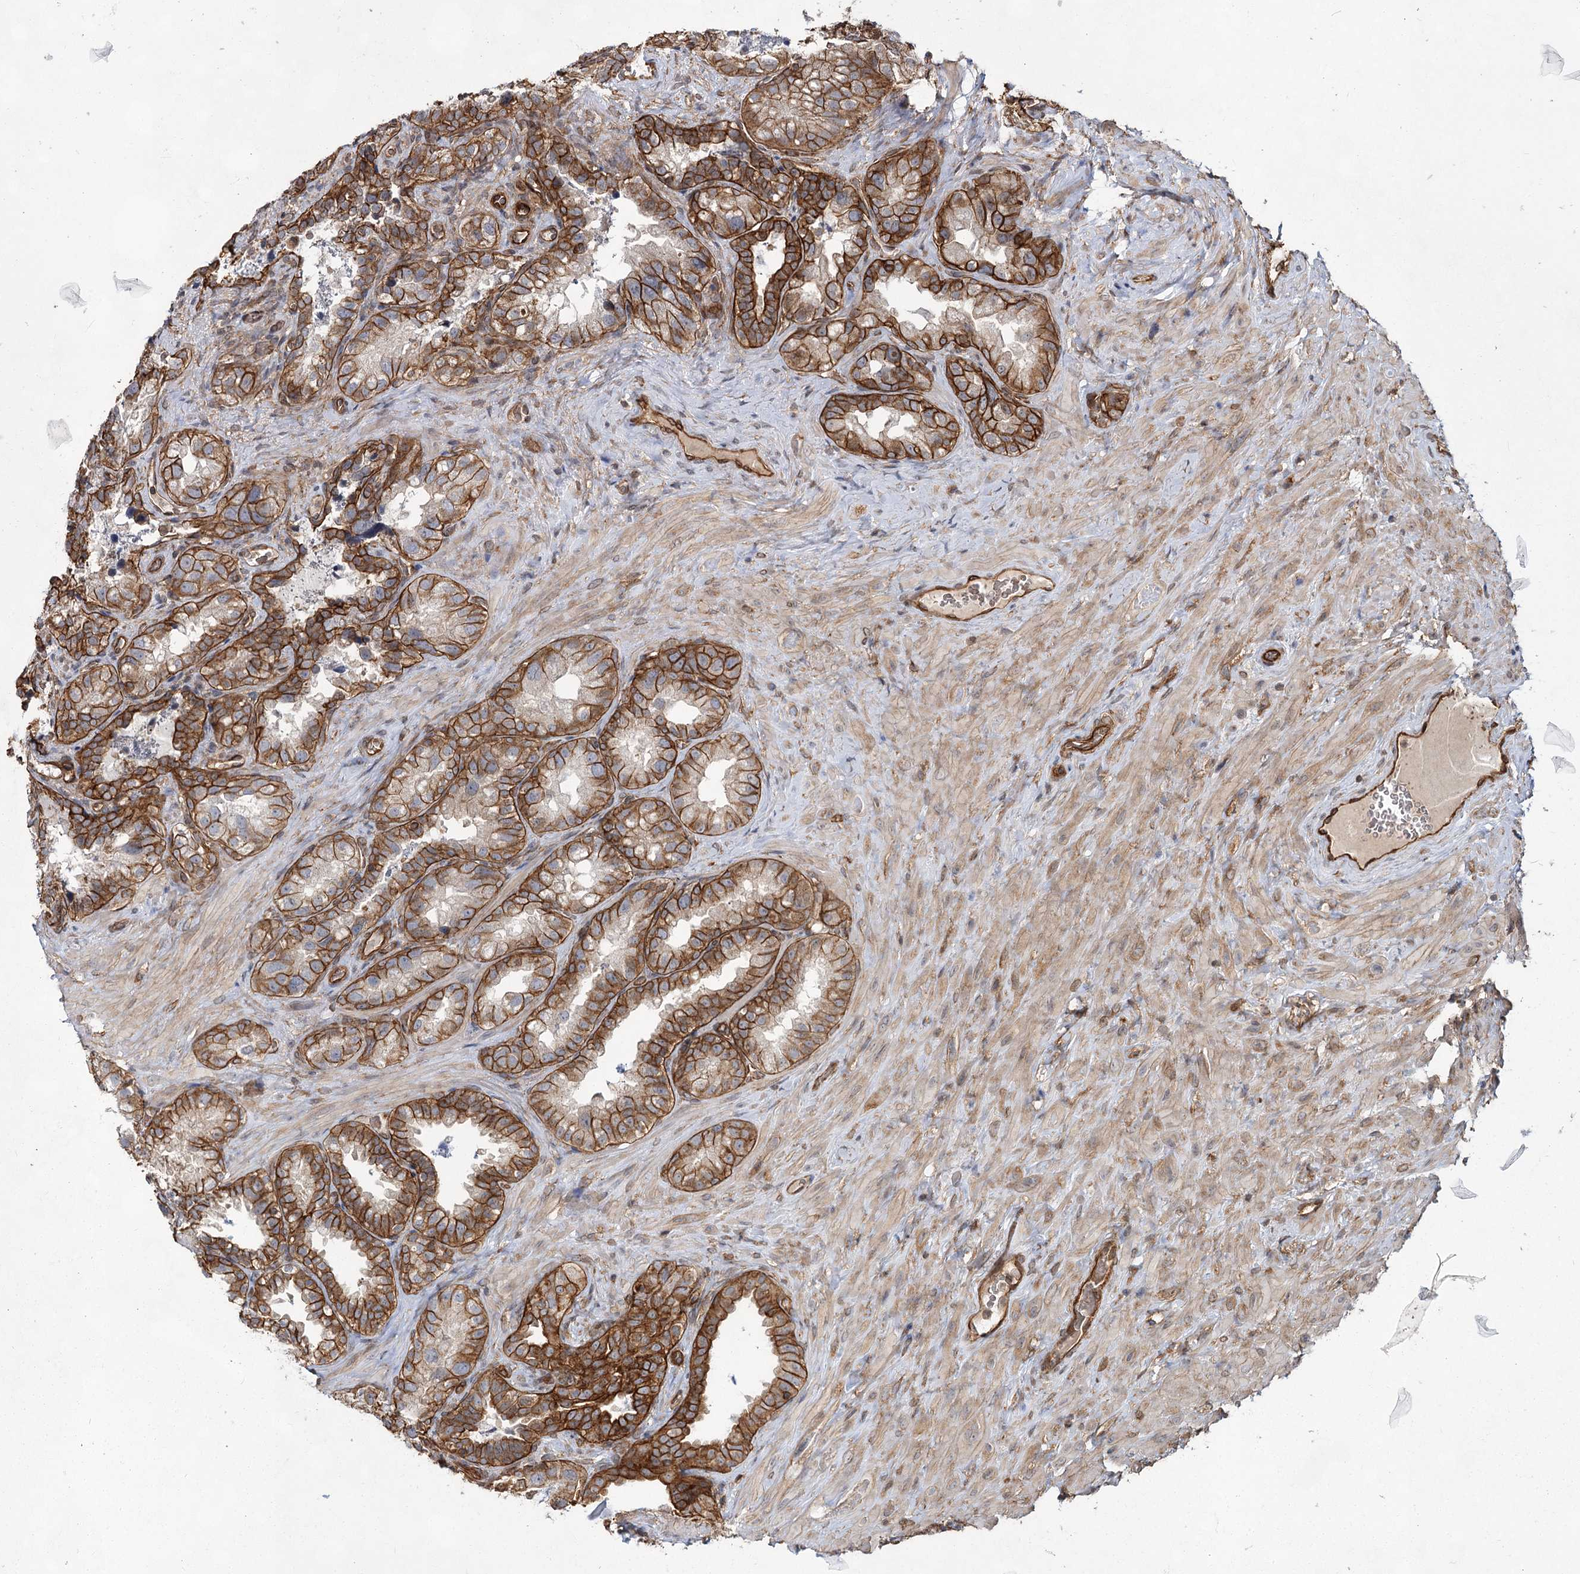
{"staining": {"intensity": "strong", "quantity": ">75%", "location": "cytoplasmic/membranous"}, "tissue": "seminal vesicle", "cell_type": "Glandular cells", "image_type": "normal", "snomed": [{"axis": "morphology", "description": "Normal tissue, NOS"}, {"axis": "topography", "description": "Seminal veicle"}, {"axis": "topography", "description": "Peripheral nerve tissue"}], "caption": "The micrograph exhibits staining of unremarkable seminal vesicle, revealing strong cytoplasmic/membranous protein staining (brown color) within glandular cells.", "gene": "IQSEC1", "patient": {"sex": "male", "age": 67}}